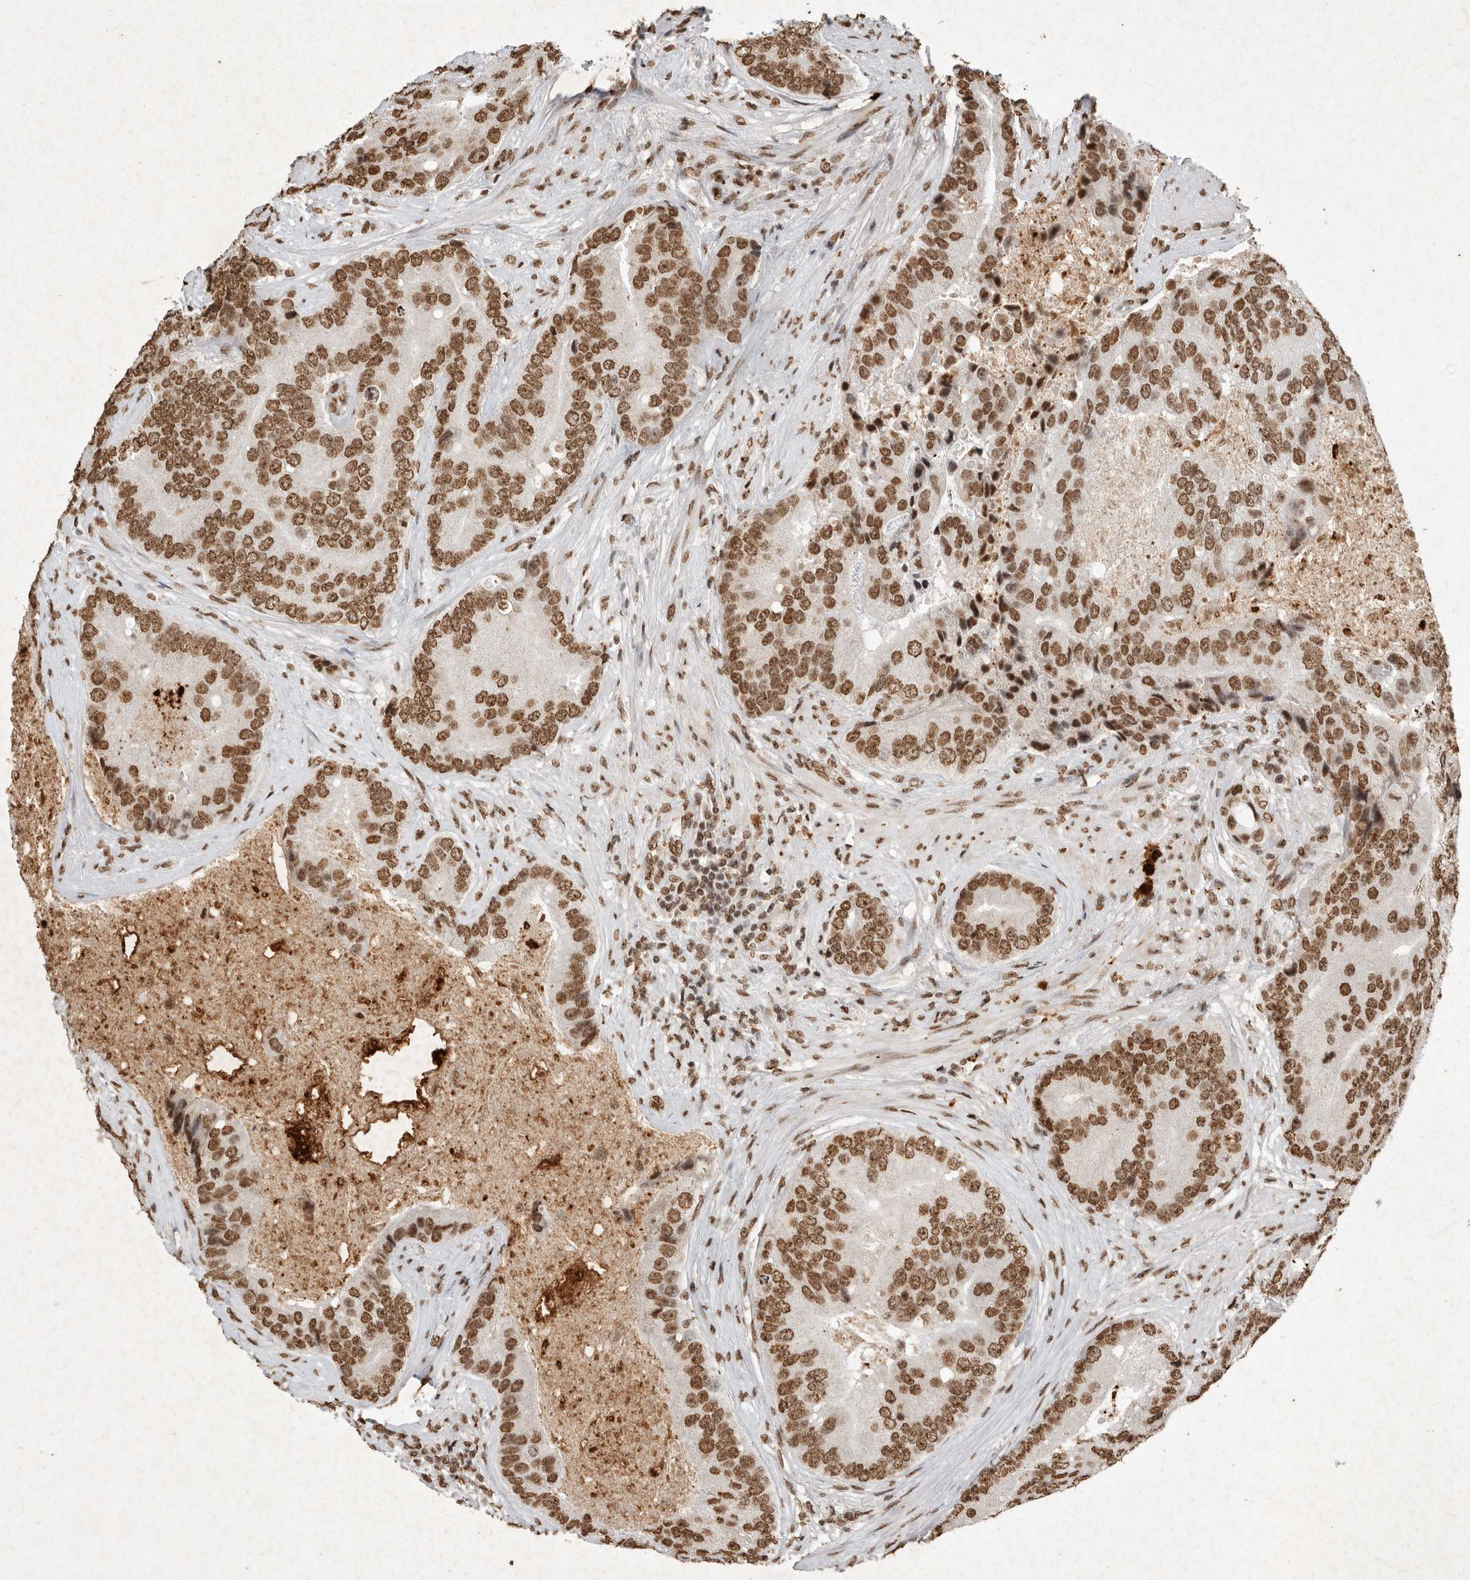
{"staining": {"intensity": "strong", "quantity": ">75%", "location": "nuclear"}, "tissue": "prostate cancer", "cell_type": "Tumor cells", "image_type": "cancer", "snomed": [{"axis": "morphology", "description": "Adenocarcinoma, High grade"}, {"axis": "topography", "description": "Prostate"}], "caption": "About >75% of tumor cells in human prostate cancer demonstrate strong nuclear protein positivity as visualized by brown immunohistochemical staining.", "gene": "NKX3-2", "patient": {"sex": "male", "age": 70}}